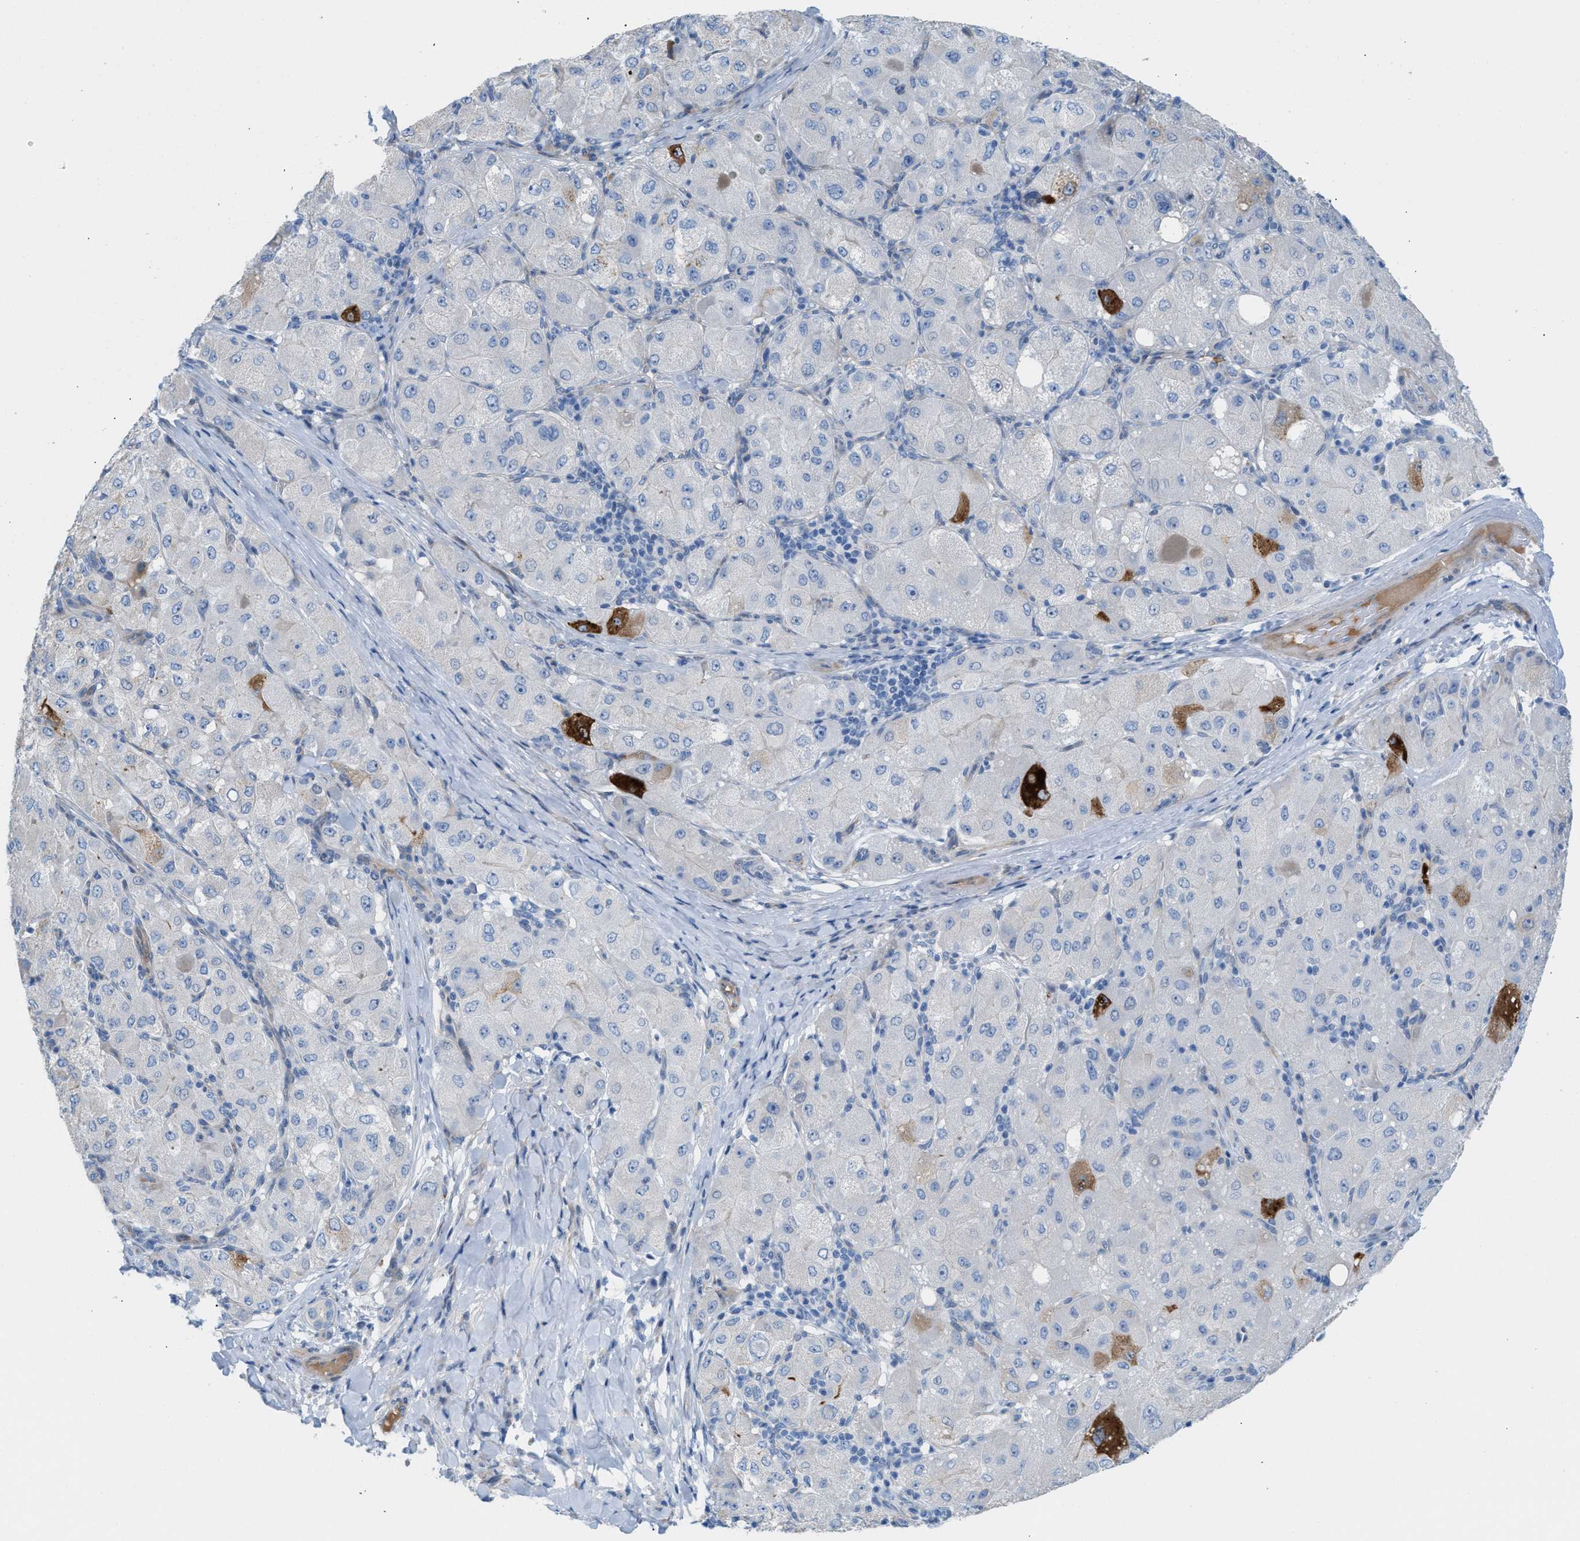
{"staining": {"intensity": "strong", "quantity": "<25%", "location": "cytoplasmic/membranous"}, "tissue": "liver cancer", "cell_type": "Tumor cells", "image_type": "cancer", "snomed": [{"axis": "morphology", "description": "Carcinoma, Hepatocellular, NOS"}, {"axis": "topography", "description": "Liver"}], "caption": "Liver cancer tissue reveals strong cytoplasmic/membranous positivity in about <25% of tumor cells", "gene": "MPP3", "patient": {"sex": "male", "age": 80}}